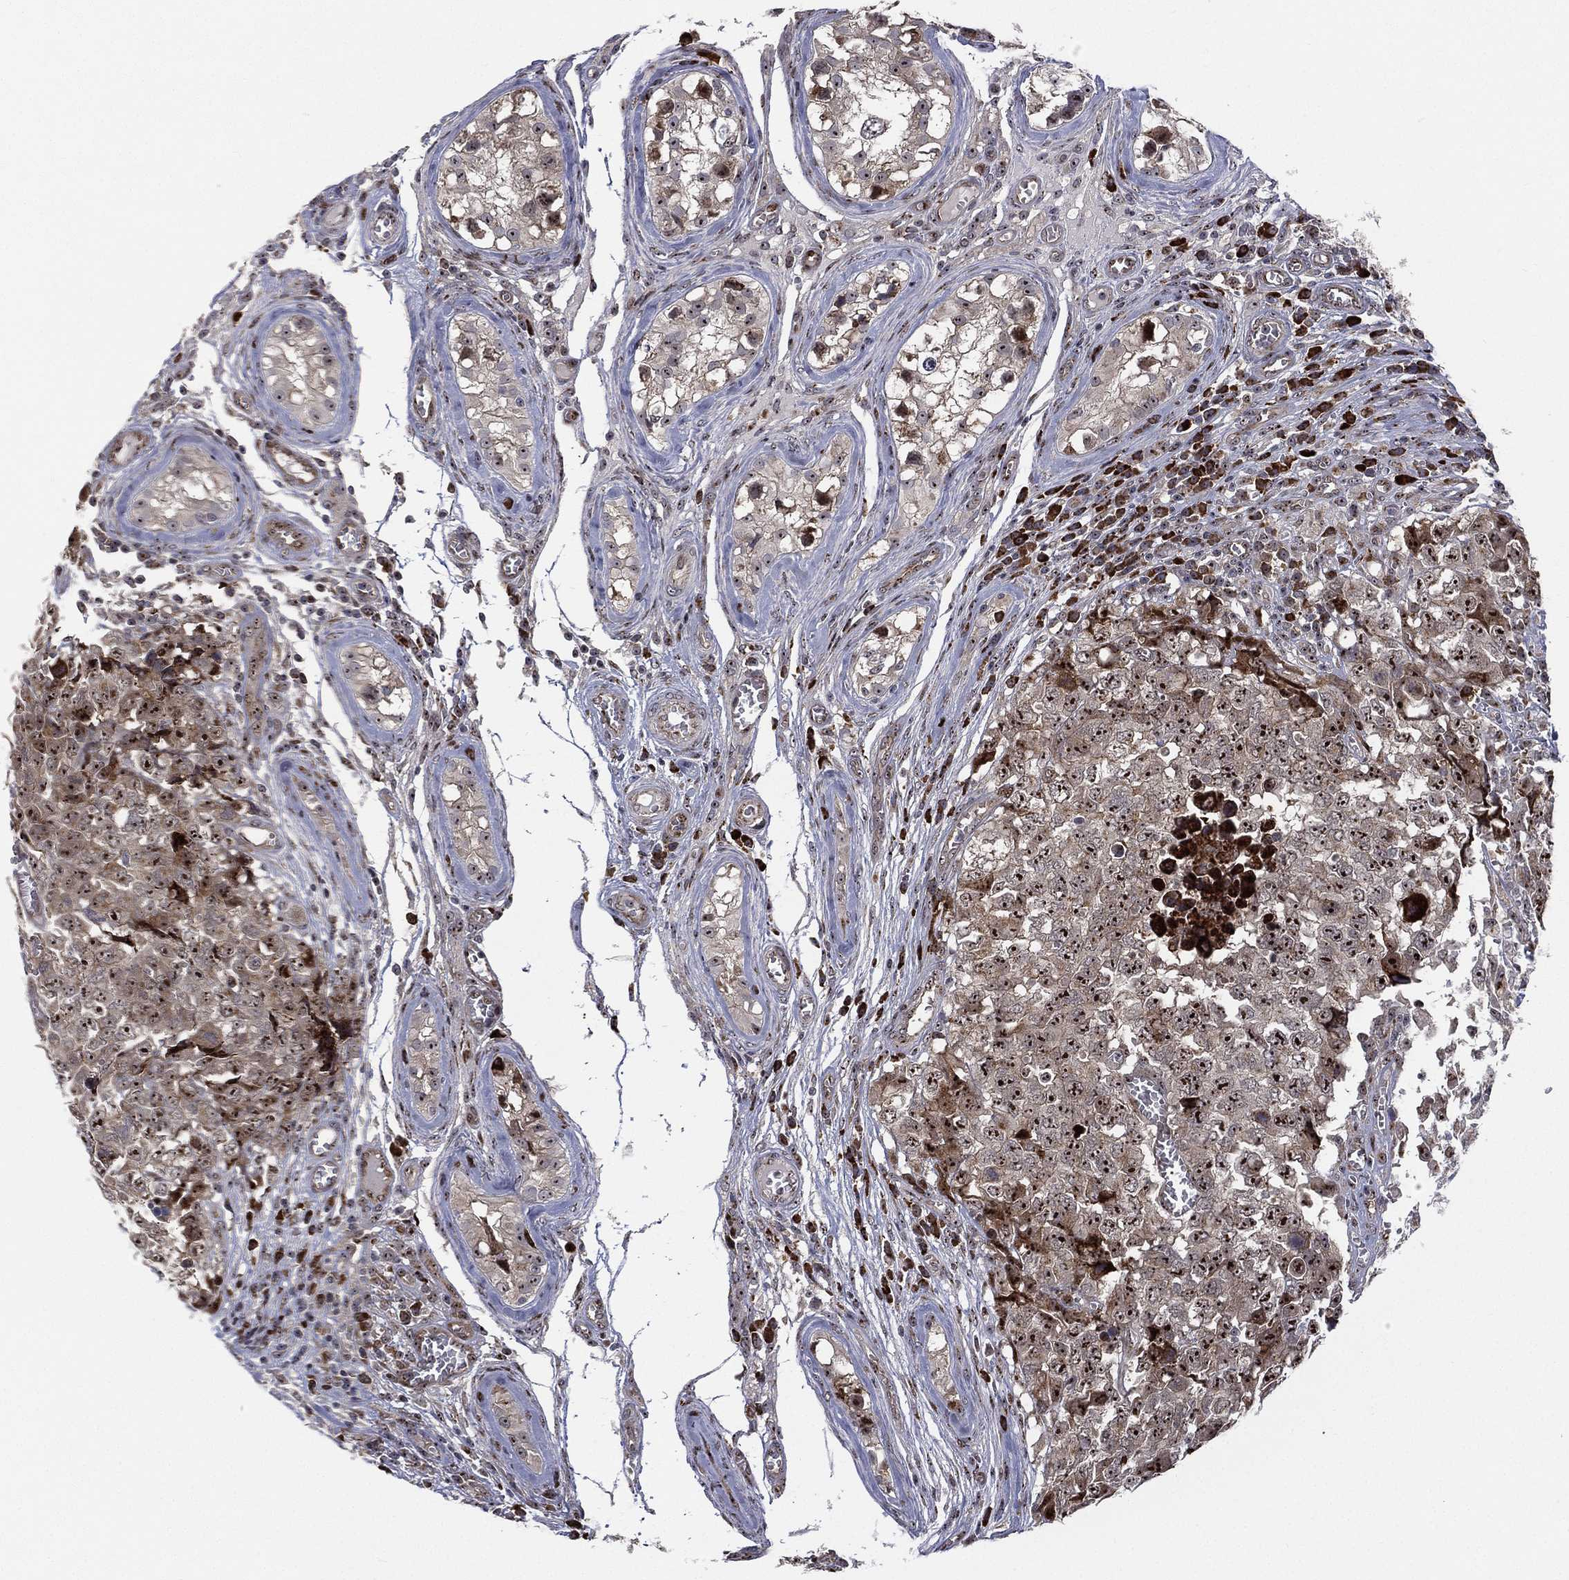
{"staining": {"intensity": "strong", "quantity": ">75%", "location": "nuclear"}, "tissue": "testis cancer", "cell_type": "Tumor cells", "image_type": "cancer", "snomed": [{"axis": "morphology", "description": "Carcinoma, Embryonal, NOS"}, {"axis": "topography", "description": "Testis"}], "caption": "Approximately >75% of tumor cells in testis cancer (embryonal carcinoma) show strong nuclear protein positivity as visualized by brown immunohistochemical staining.", "gene": "VHL", "patient": {"sex": "male", "age": 23}}